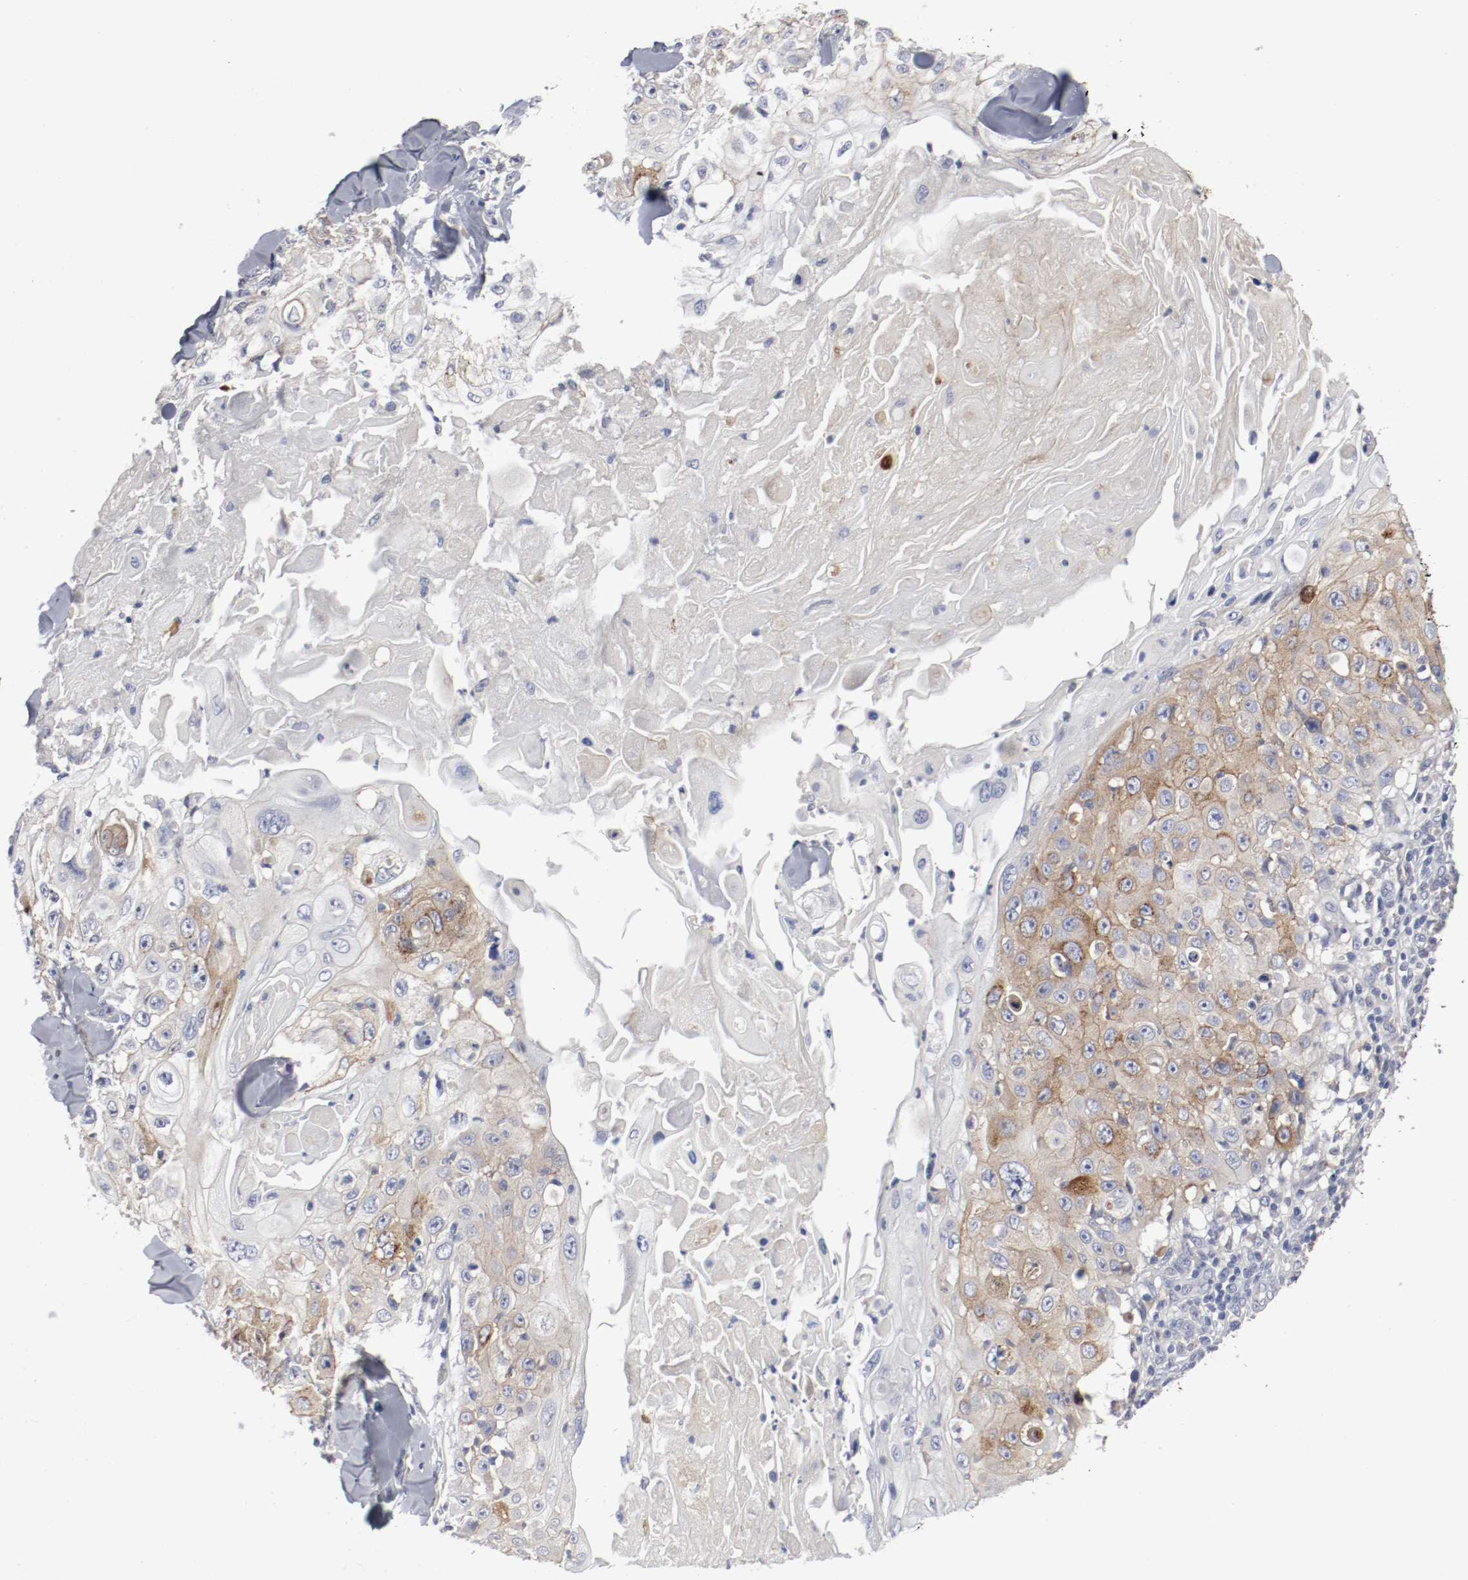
{"staining": {"intensity": "moderate", "quantity": "25%-75%", "location": "cytoplasmic/membranous"}, "tissue": "skin cancer", "cell_type": "Tumor cells", "image_type": "cancer", "snomed": [{"axis": "morphology", "description": "Squamous cell carcinoma, NOS"}, {"axis": "topography", "description": "Skin"}], "caption": "Protein expression by immunohistochemistry displays moderate cytoplasmic/membranous expression in about 25%-75% of tumor cells in squamous cell carcinoma (skin).", "gene": "FGFBP1", "patient": {"sex": "male", "age": 86}}